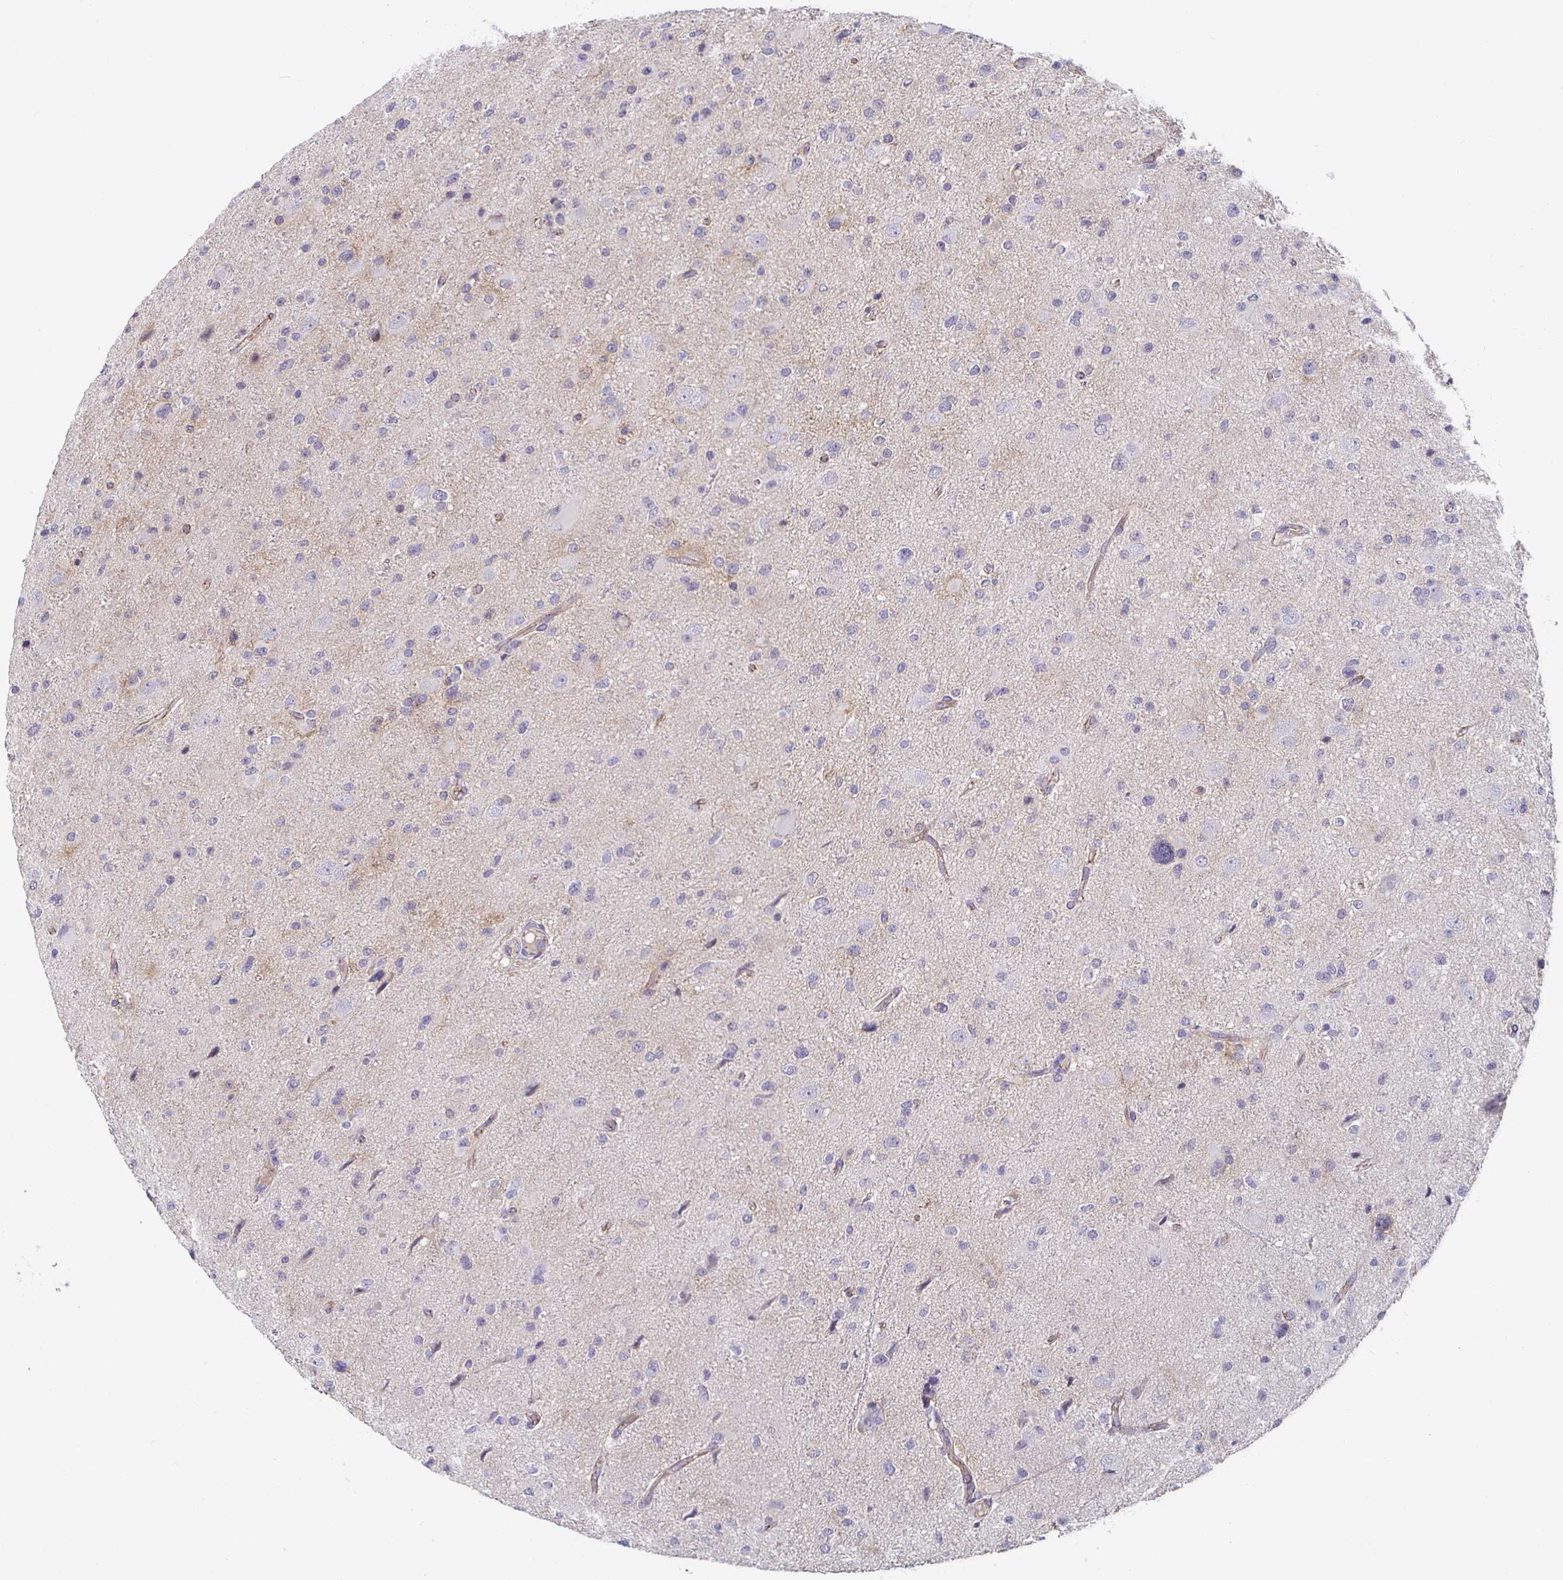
{"staining": {"intensity": "negative", "quantity": "none", "location": "none"}, "tissue": "glioma", "cell_type": "Tumor cells", "image_type": "cancer", "snomed": [{"axis": "morphology", "description": "Glioma, malignant, Low grade"}, {"axis": "topography", "description": "Brain"}], "caption": "Immunohistochemical staining of glioma reveals no significant positivity in tumor cells. Nuclei are stained in blue.", "gene": "PIWIL3", "patient": {"sex": "female", "age": 32}}